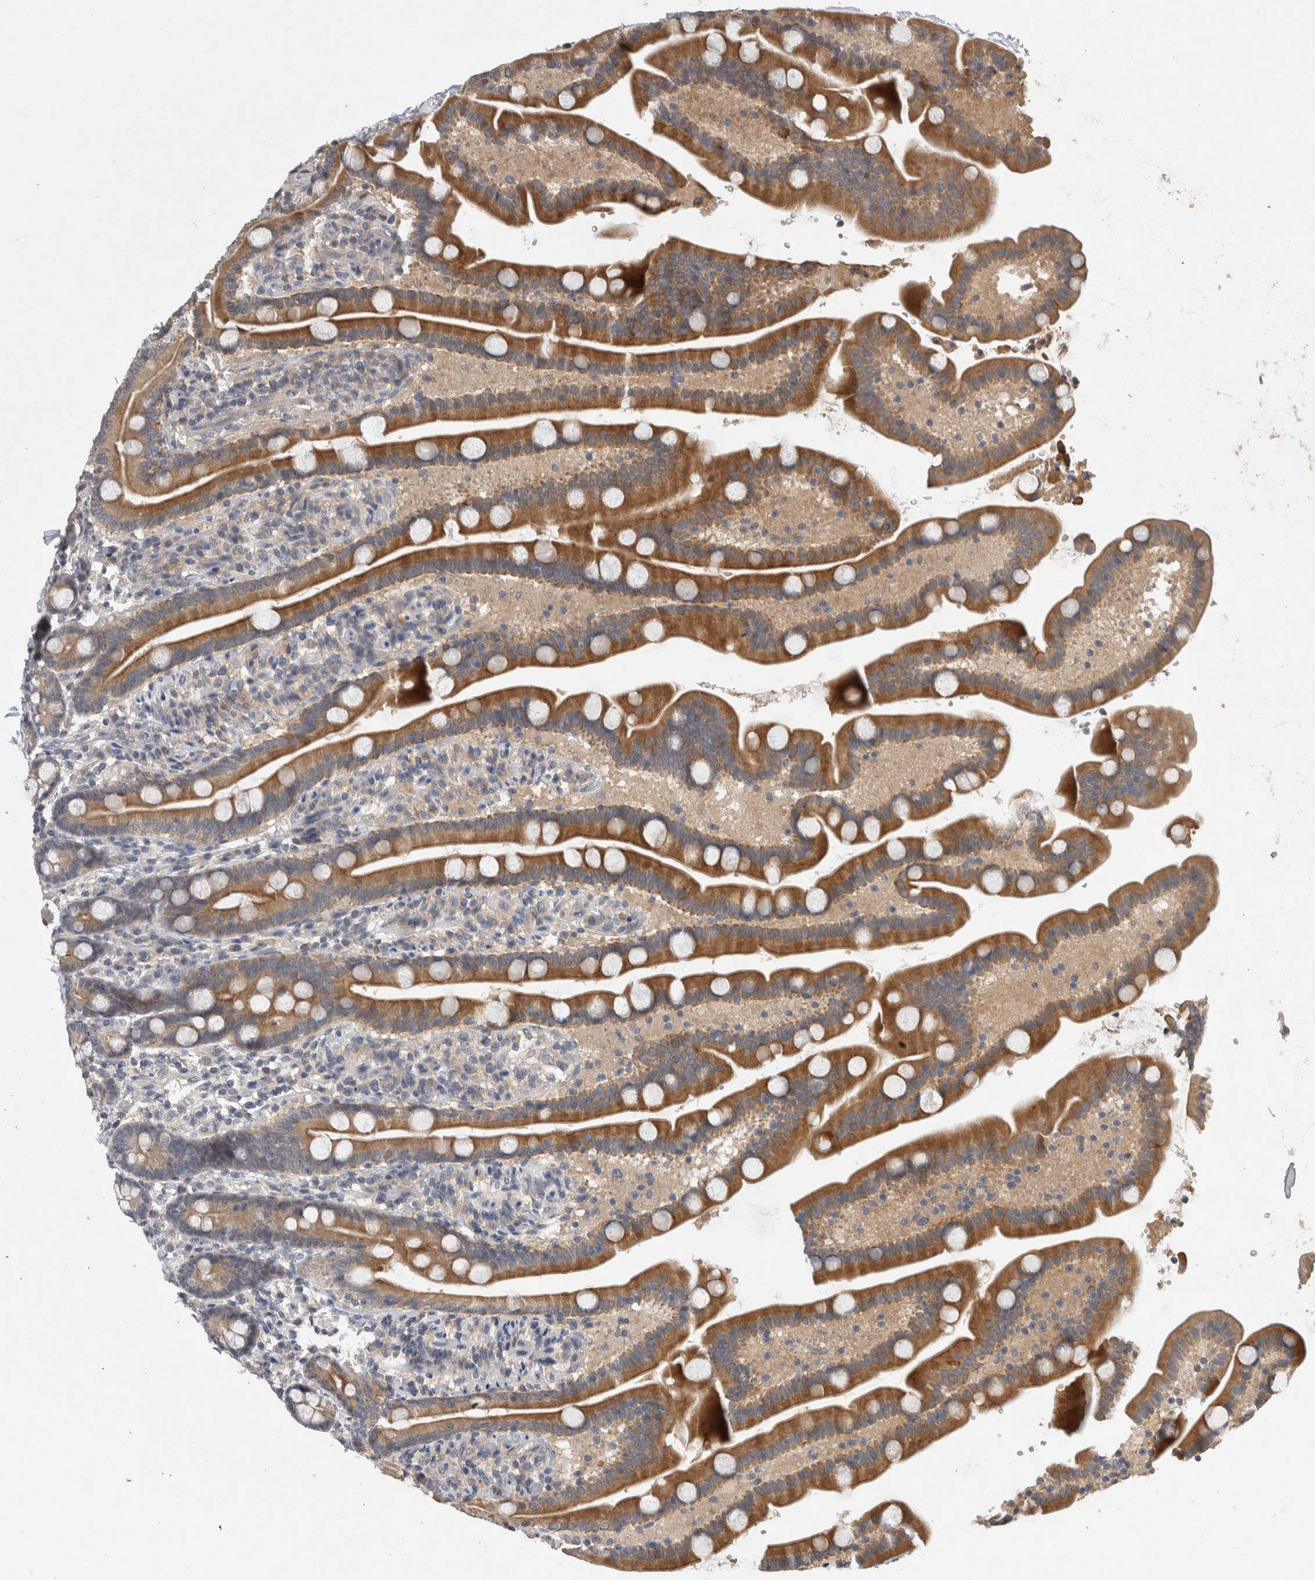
{"staining": {"intensity": "strong", "quantity": ">75%", "location": "cytoplasmic/membranous"}, "tissue": "duodenum", "cell_type": "Glandular cells", "image_type": "normal", "snomed": [{"axis": "morphology", "description": "Normal tissue, NOS"}, {"axis": "topography", "description": "Duodenum"}], "caption": "Immunohistochemical staining of benign human duodenum displays strong cytoplasmic/membranous protein staining in about >75% of glandular cells.", "gene": "HEXD", "patient": {"sex": "male", "age": 54}}